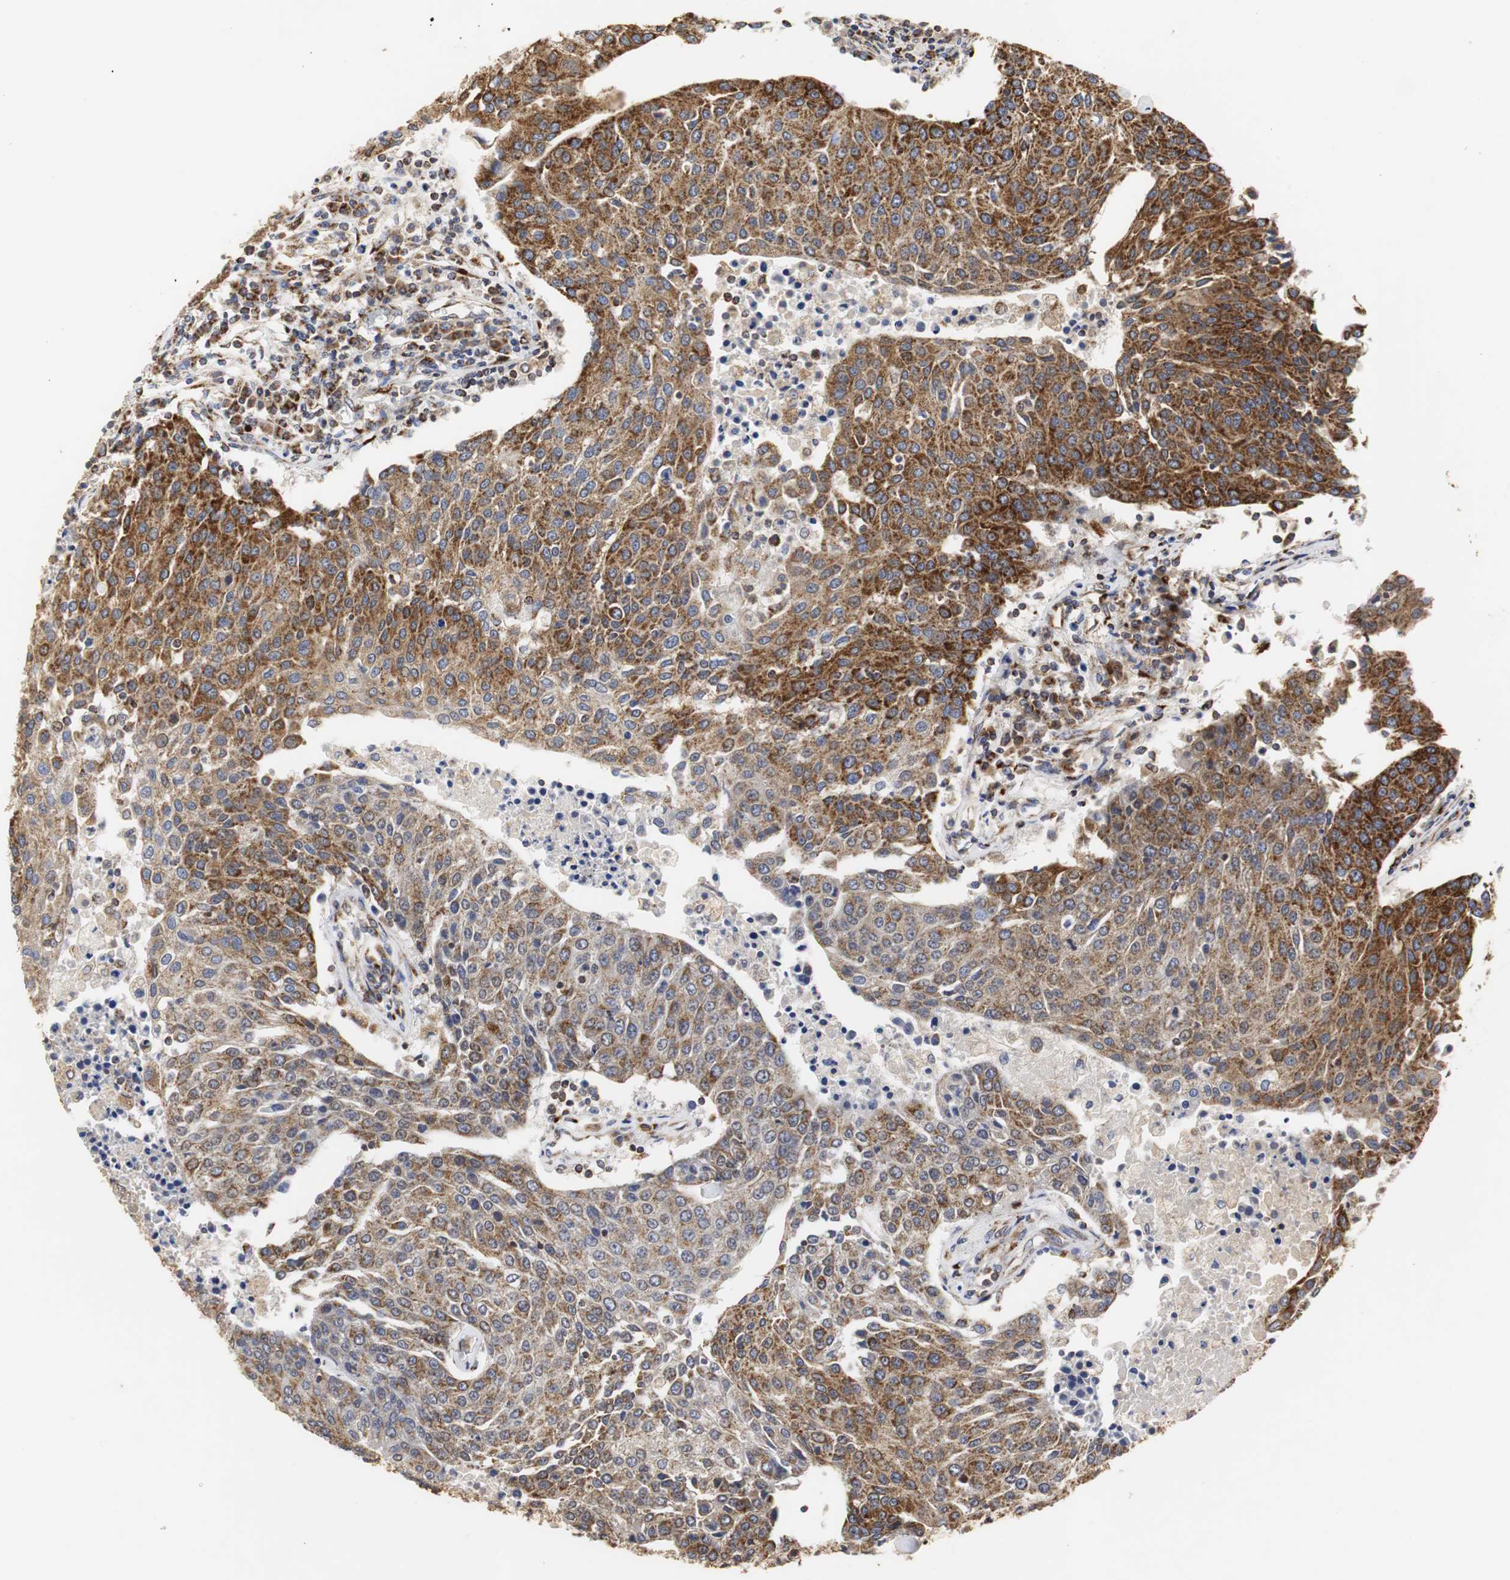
{"staining": {"intensity": "strong", "quantity": ">75%", "location": "cytoplasmic/membranous"}, "tissue": "urothelial cancer", "cell_type": "Tumor cells", "image_type": "cancer", "snomed": [{"axis": "morphology", "description": "Urothelial carcinoma, High grade"}, {"axis": "topography", "description": "Urinary bladder"}], "caption": "DAB (3,3'-diaminobenzidine) immunohistochemical staining of human urothelial carcinoma (high-grade) exhibits strong cytoplasmic/membranous protein expression in about >75% of tumor cells. Using DAB (3,3'-diaminobenzidine) (brown) and hematoxylin (blue) stains, captured at high magnification using brightfield microscopy.", "gene": "HSD17B10", "patient": {"sex": "female", "age": 85}}